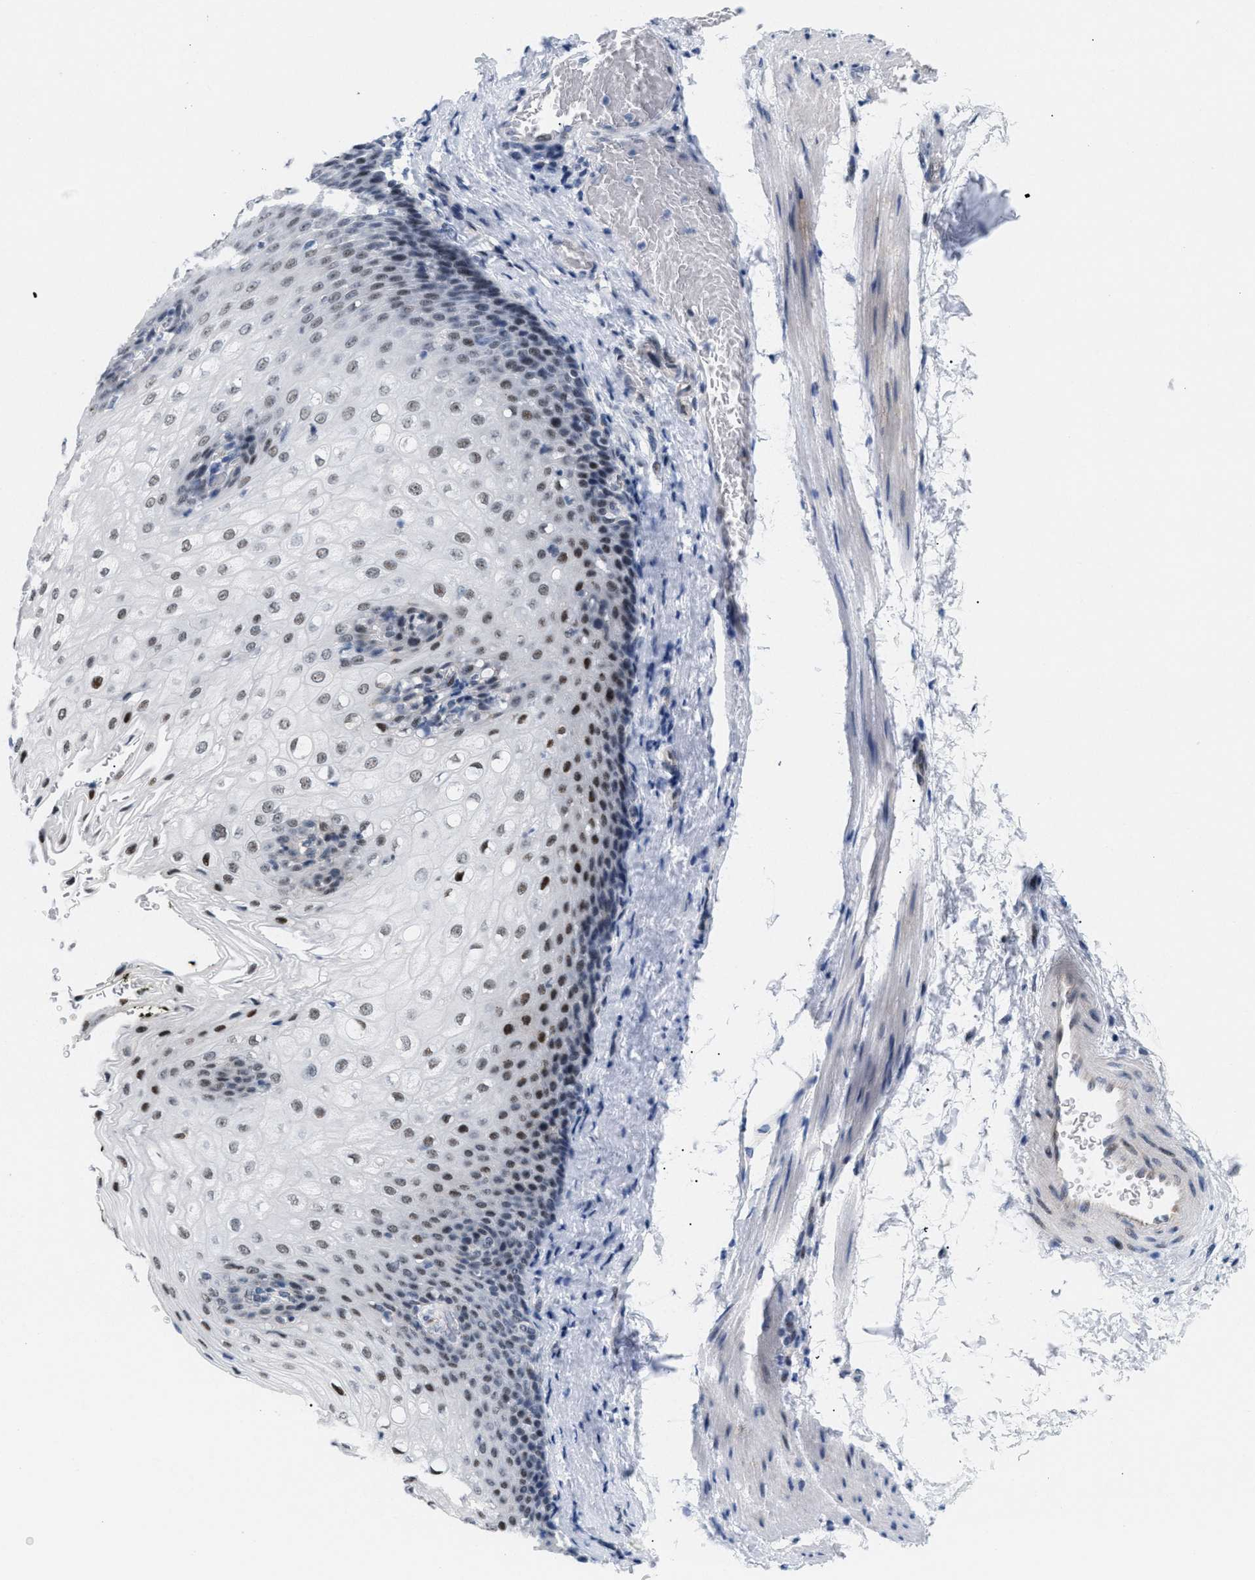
{"staining": {"intensity": "strong", "quantity": "<25%", "location": "nuclear"}, "tissue": "esophagus", "cell_type": "Squamous epithelial cells", "image_type": "normal", "snomed": [{"axis": "morphology", "description": "Normal tissue, NOS"}, {"axis": "topography", "description": "Esophagus"}], "caption": "Immunohistochemical staining of normal esophagus displays strong nuclear protein positivity in about <25% of squamous epithelial cells.", "gene": "PPARD", "patient": {"sex": "male", "age": 48}}